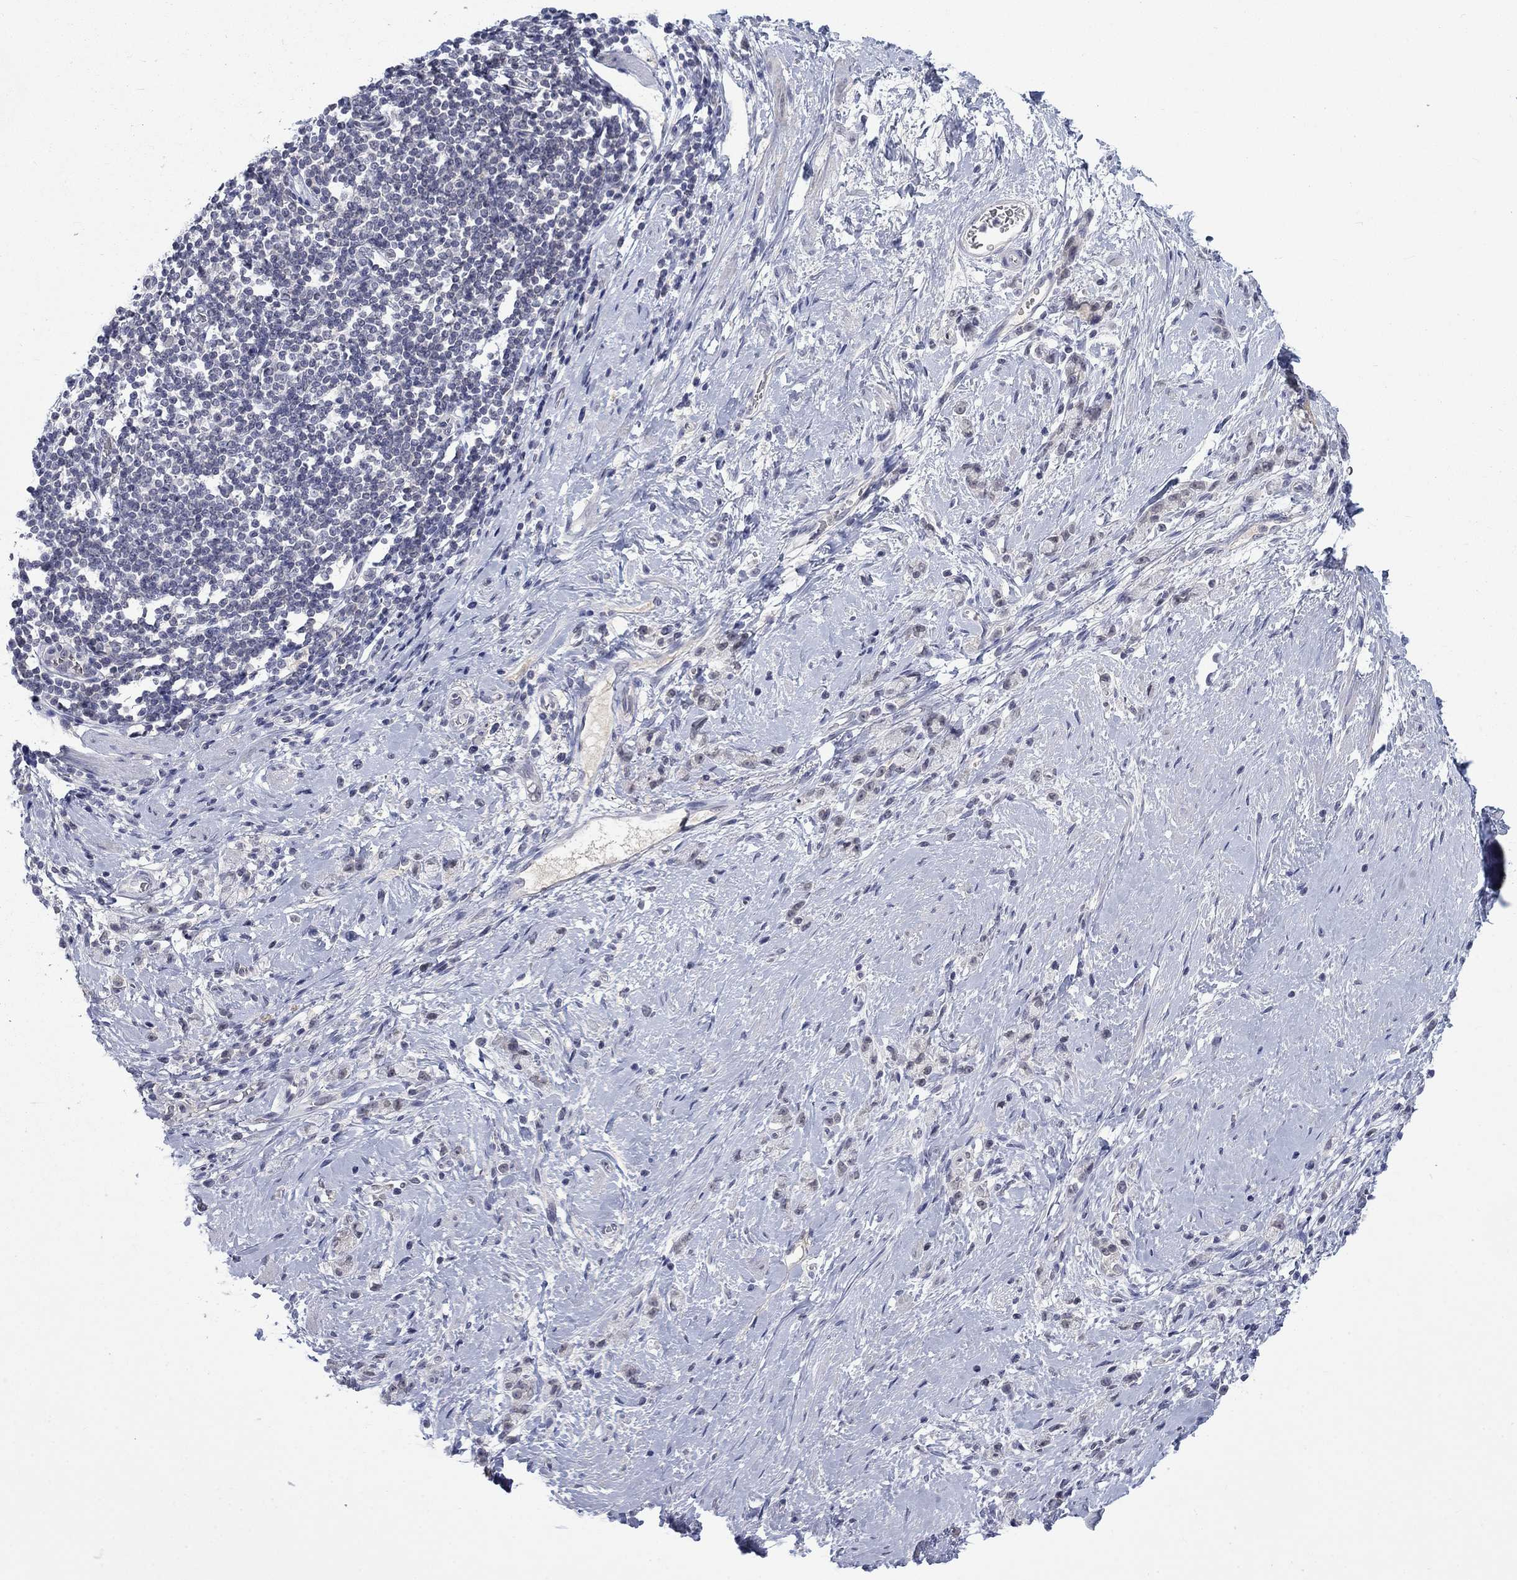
{"staining": {"intensity": "negative", "quantity": "none", "location": "none"}, "tissue": "stomach cancer", "cell_type": "Tumor cells", "image_type": "cancer", "snomed": [{"axis": "morphology", "description": "Adenocarcinoma, NOS"}, {"axis": "topography", "description": "Stomach"}], "caption": "Adenocarcinoma (stomach) stained for a protein using immunohistochemistry shows no positivity tumor cells.", "gene": "NSMF", "patient": {"sex": "male", "age": 58}}